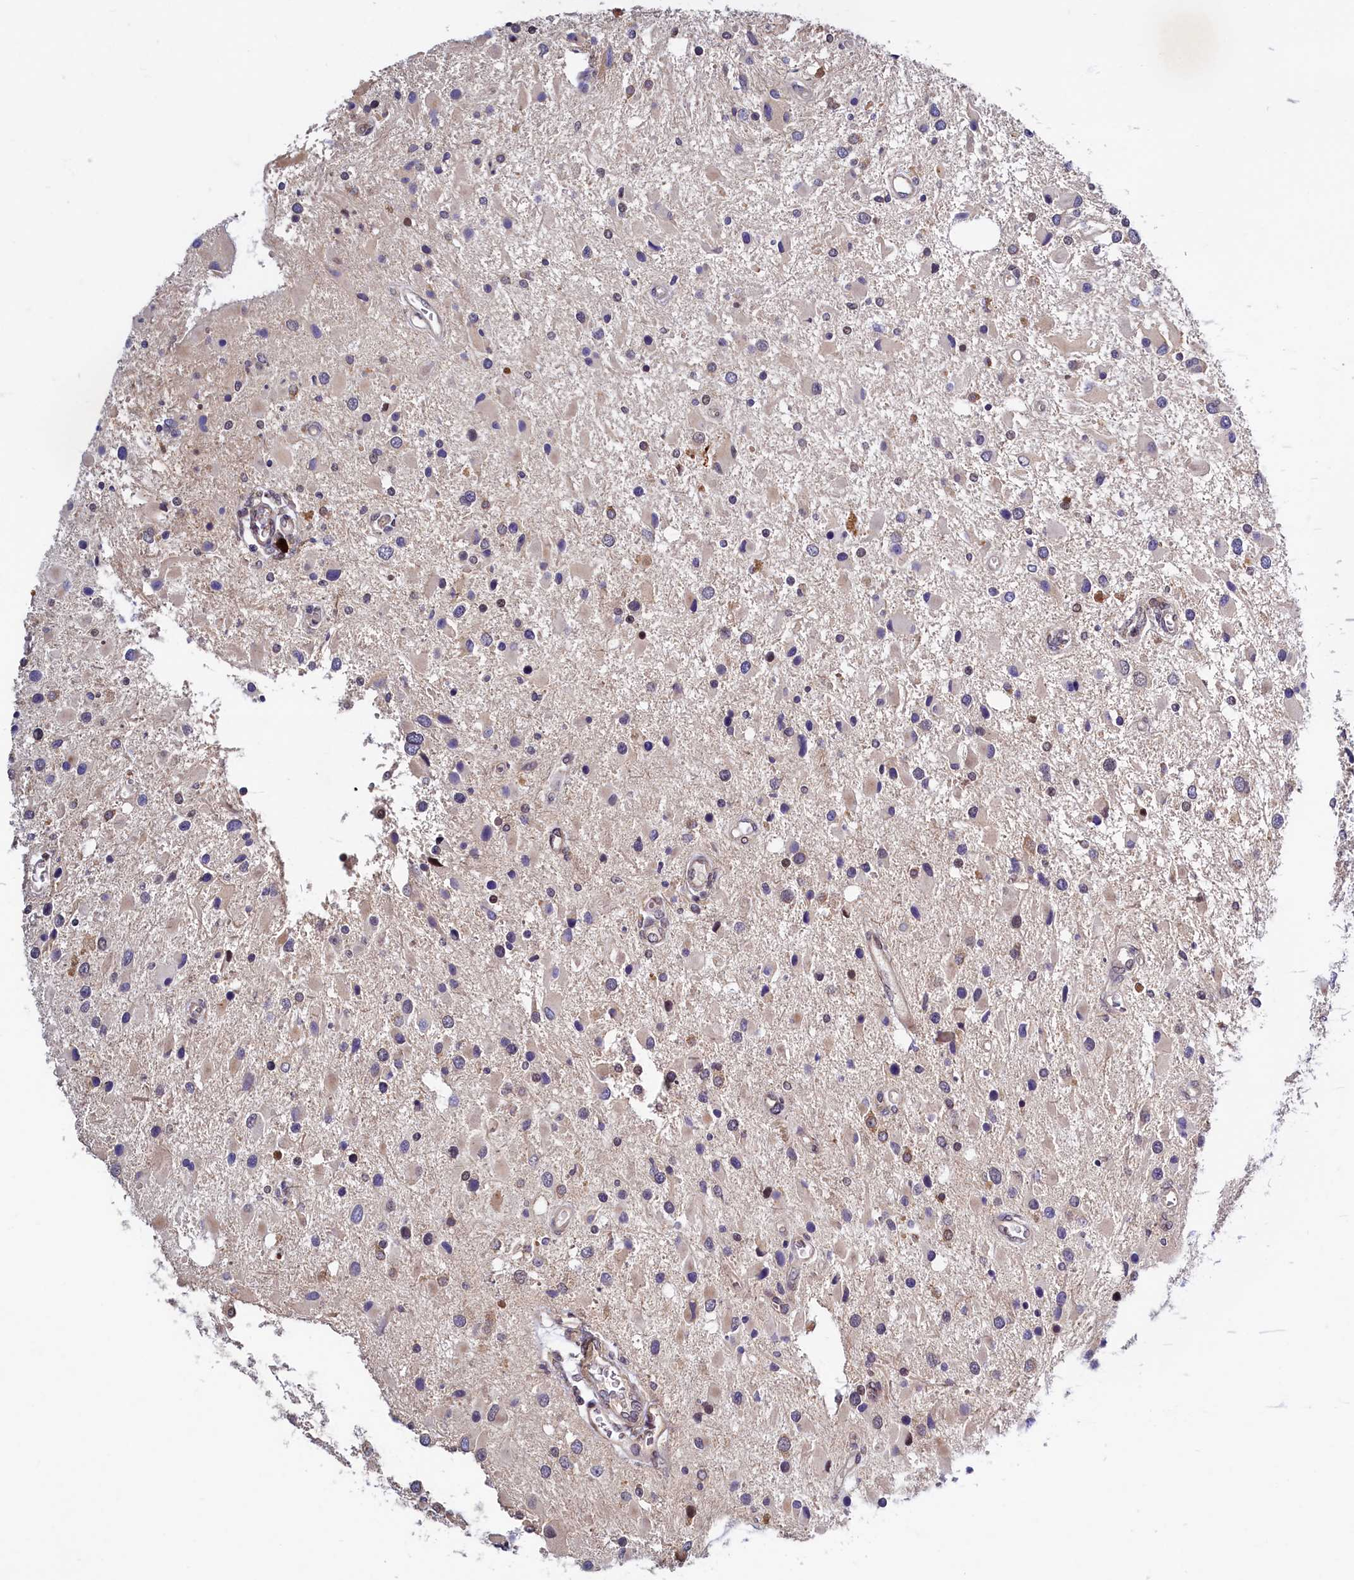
{"staining": {"intensity": "negative", "quantity": "none", "location": "none"}, "tissue": "glioma", "cell_type": "Tumor cells", "image_type": "cancer", "snomed": [{"axis": "morphology", "description": "Glioma, malignant, High grade"}, {"axis": "topography", "description": "Brain"}], "caption": "The IHC image has no significant positivity in tumor cells of high-grade glioma (malignant) tissue.", "gene": "SLC16A14", "patient": {"sex": "male", "age": 53}}